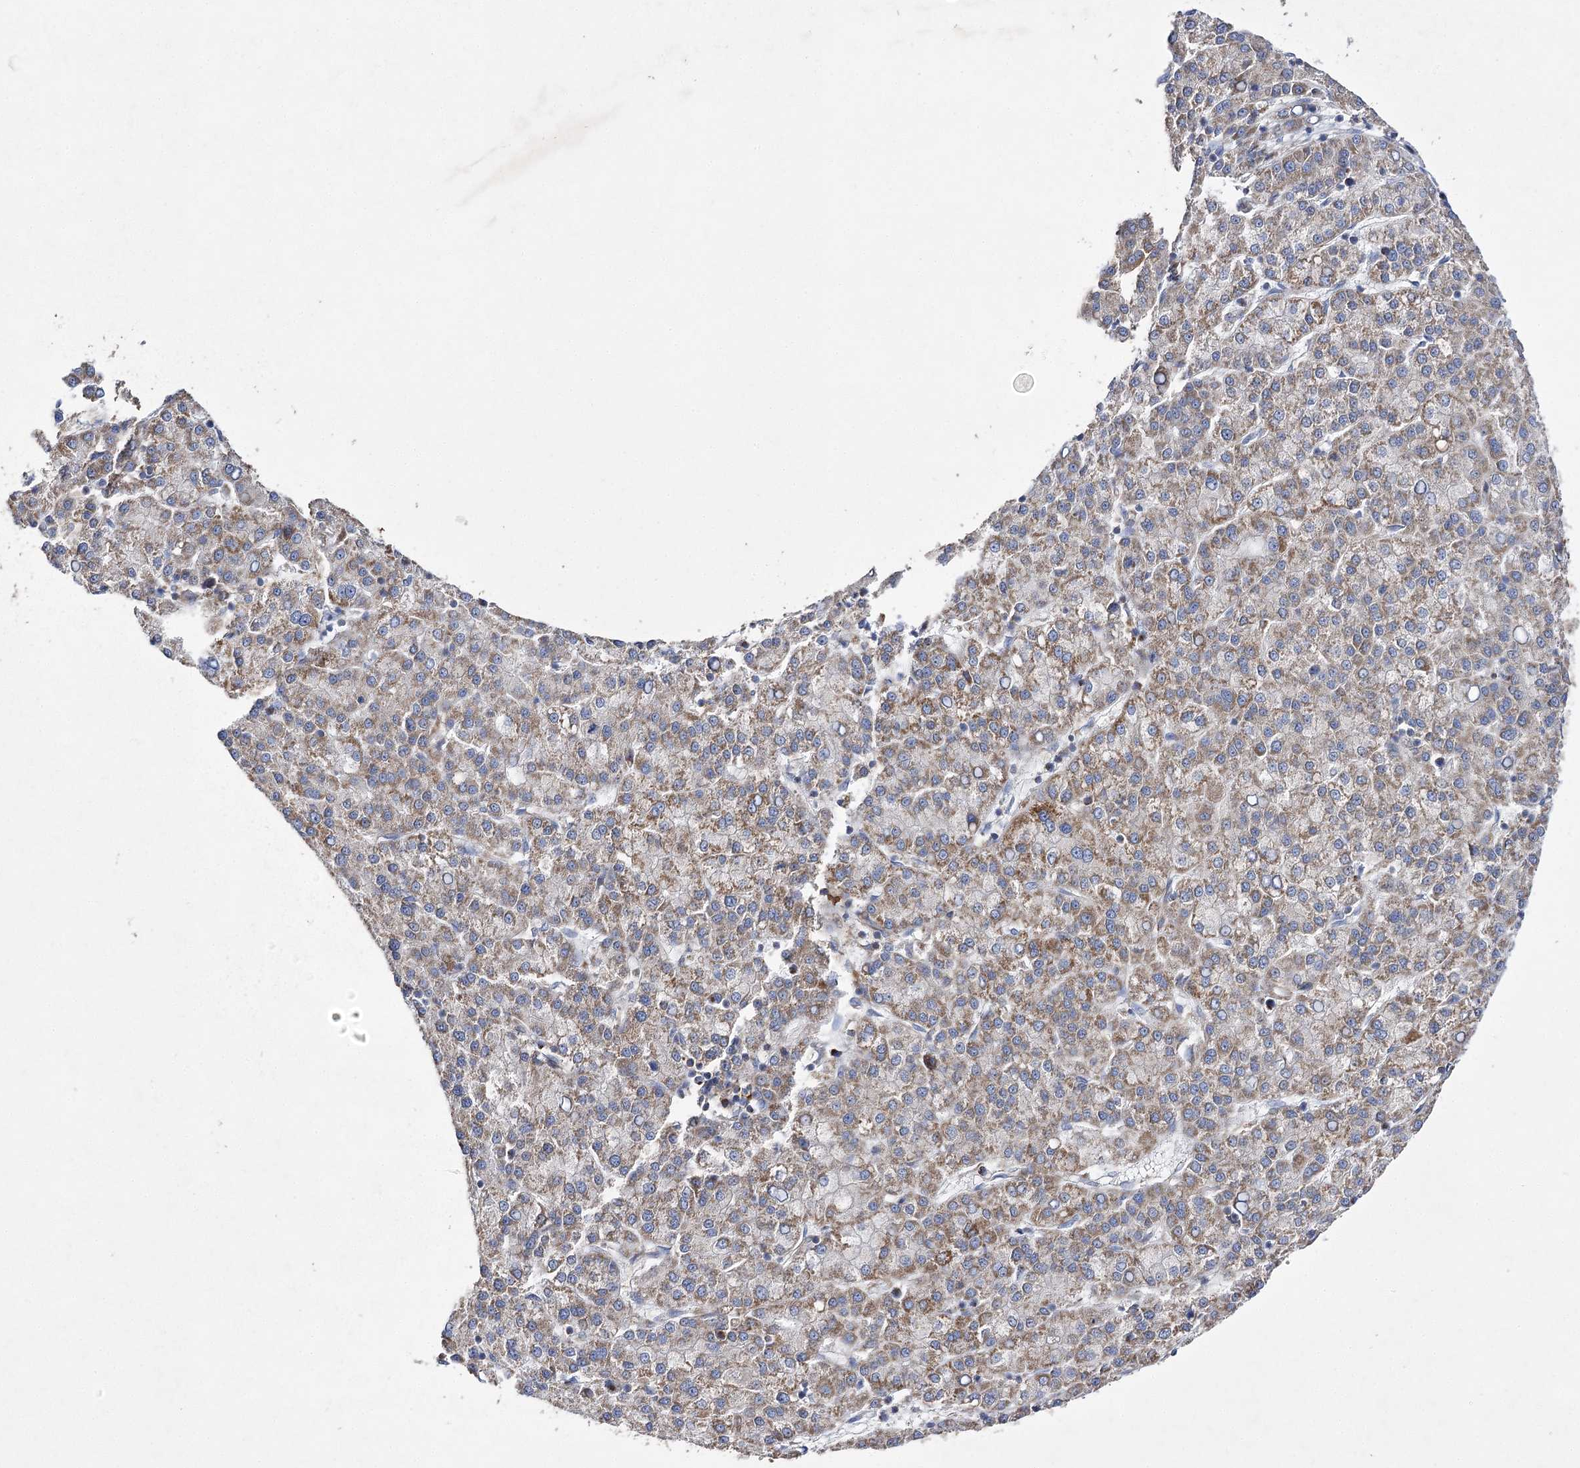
{"staining": {"intensity": "moderate", "quantity": ">75%", "location": "cytoplasmic/membranous"}, "tissue": "liver cancer", "cell_type": "Tumor cells", "image_type": "cancer", "snomed": [{"axis": "morphology", "description": "Carcinoma, Hepatocellular, NOS"}, {"axis": "topography", "description": "Liver"}], "caption": "Immunohistochemical staining of hepatocellular carcinoma (liver) exhibits medium levels of moderate cytoplasmic/membranous expression in approximately >75% of tumor cells. (DAB IHC with brightfield microscopy, high magnification).", "gene": "COX15", "patient": {"sex": "female", "age": 58}}